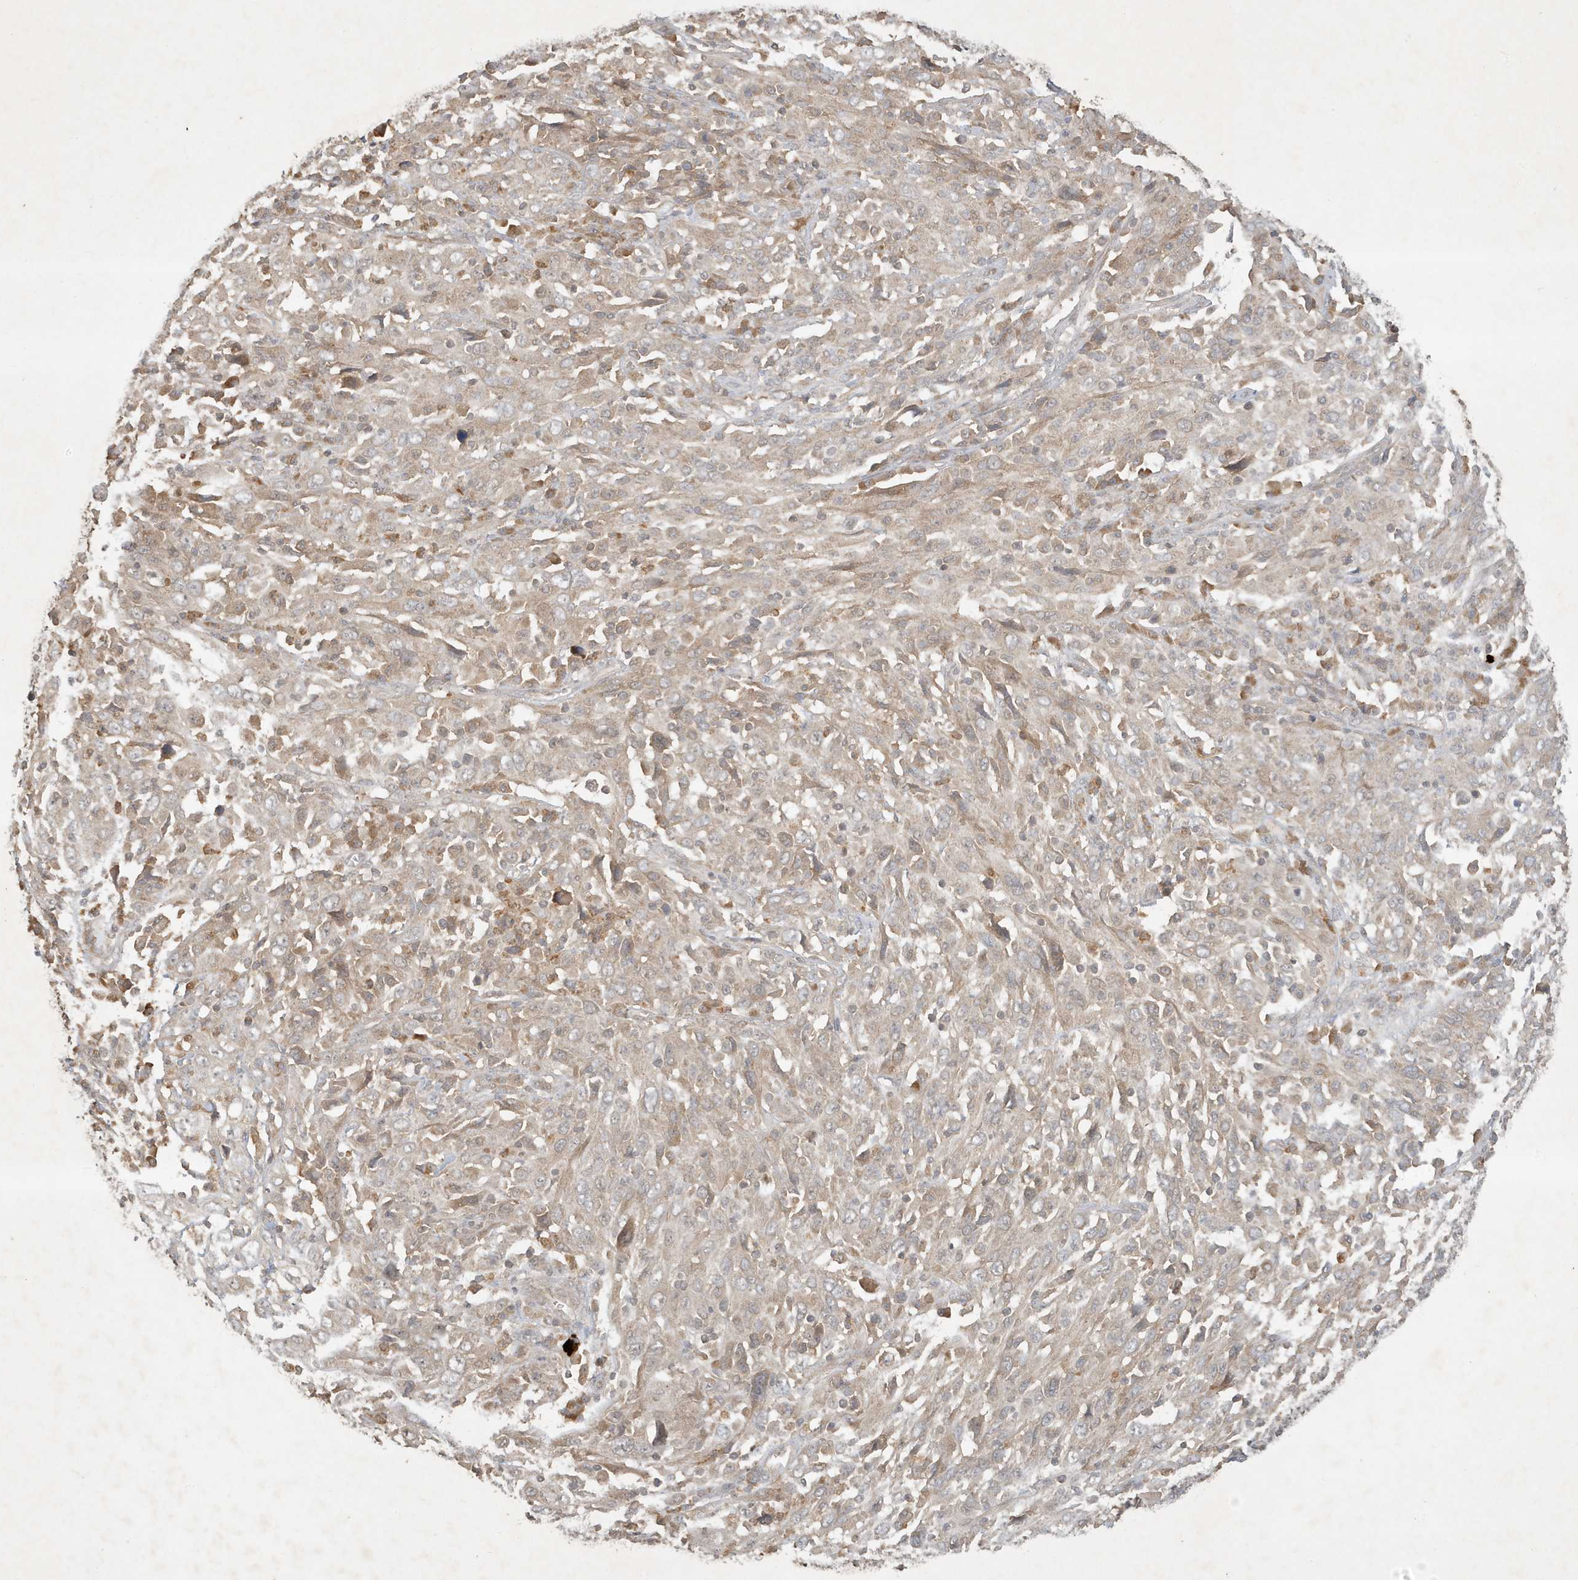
{"staining": {"intensity": "weak", "quantity": "25%-75%", "location": "cytoplasmic/membranous"}, "tissue": "cervical cancer", "cell_type": "Tumor cells", "image_type": "cancer", "snomed": [{"axis": "morphology", "description": "Squamous cell carcinoma, NOS"}, {"axis": "topography", "description": "Cervix"}], "caption": "Approximately 25%-75% of tumor cells in human cervical cancer exhibit weak cytoplasmic/membranous protein positivity as visualized by brown immunohistochemical staining.", "gene": "ABCB9", "patient": {"sex": "female", "age": 46}}